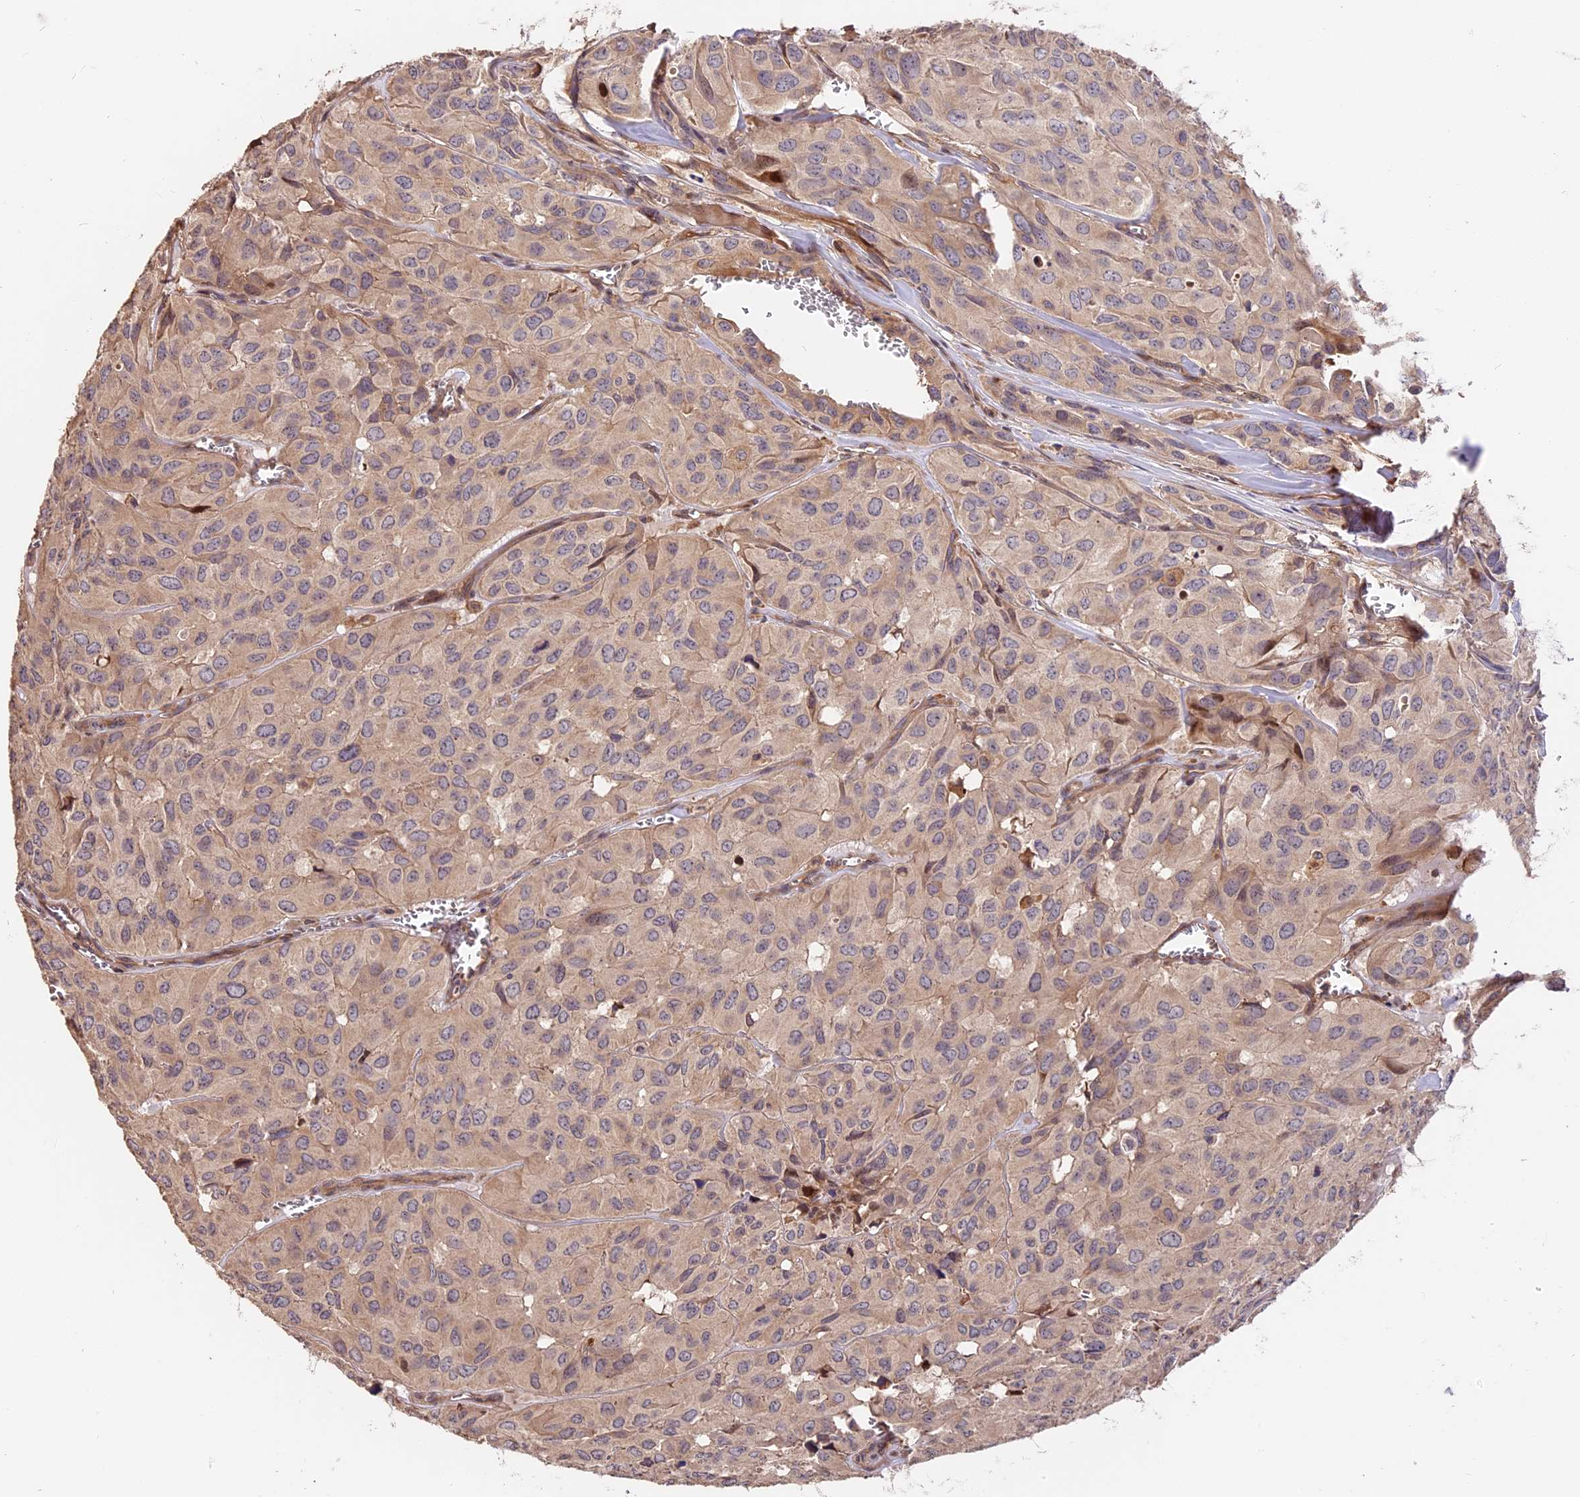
{"staining": {"intensity": "negative", "quantity": "none", "location": "none"}, "tissue": "head and neck cancer", "cell_type": "Tumor cells", "image_type": "cancer", "snomed": [{"axis": "morphology", "description": "Adenocarcinoma, NOS"}, {"axis": "topography", "description": "Salivary gland, NOS"}, {"axis": "topography", "description": "Head-Neck"}], "caption": "IHC micrograph of neoplastic tissue: head and neck cancer stained with DAB reveals no significant protein staining in tumor cells.", "gene": "ARHGAP17", "patient": {"sex": "female", "age": 76}}